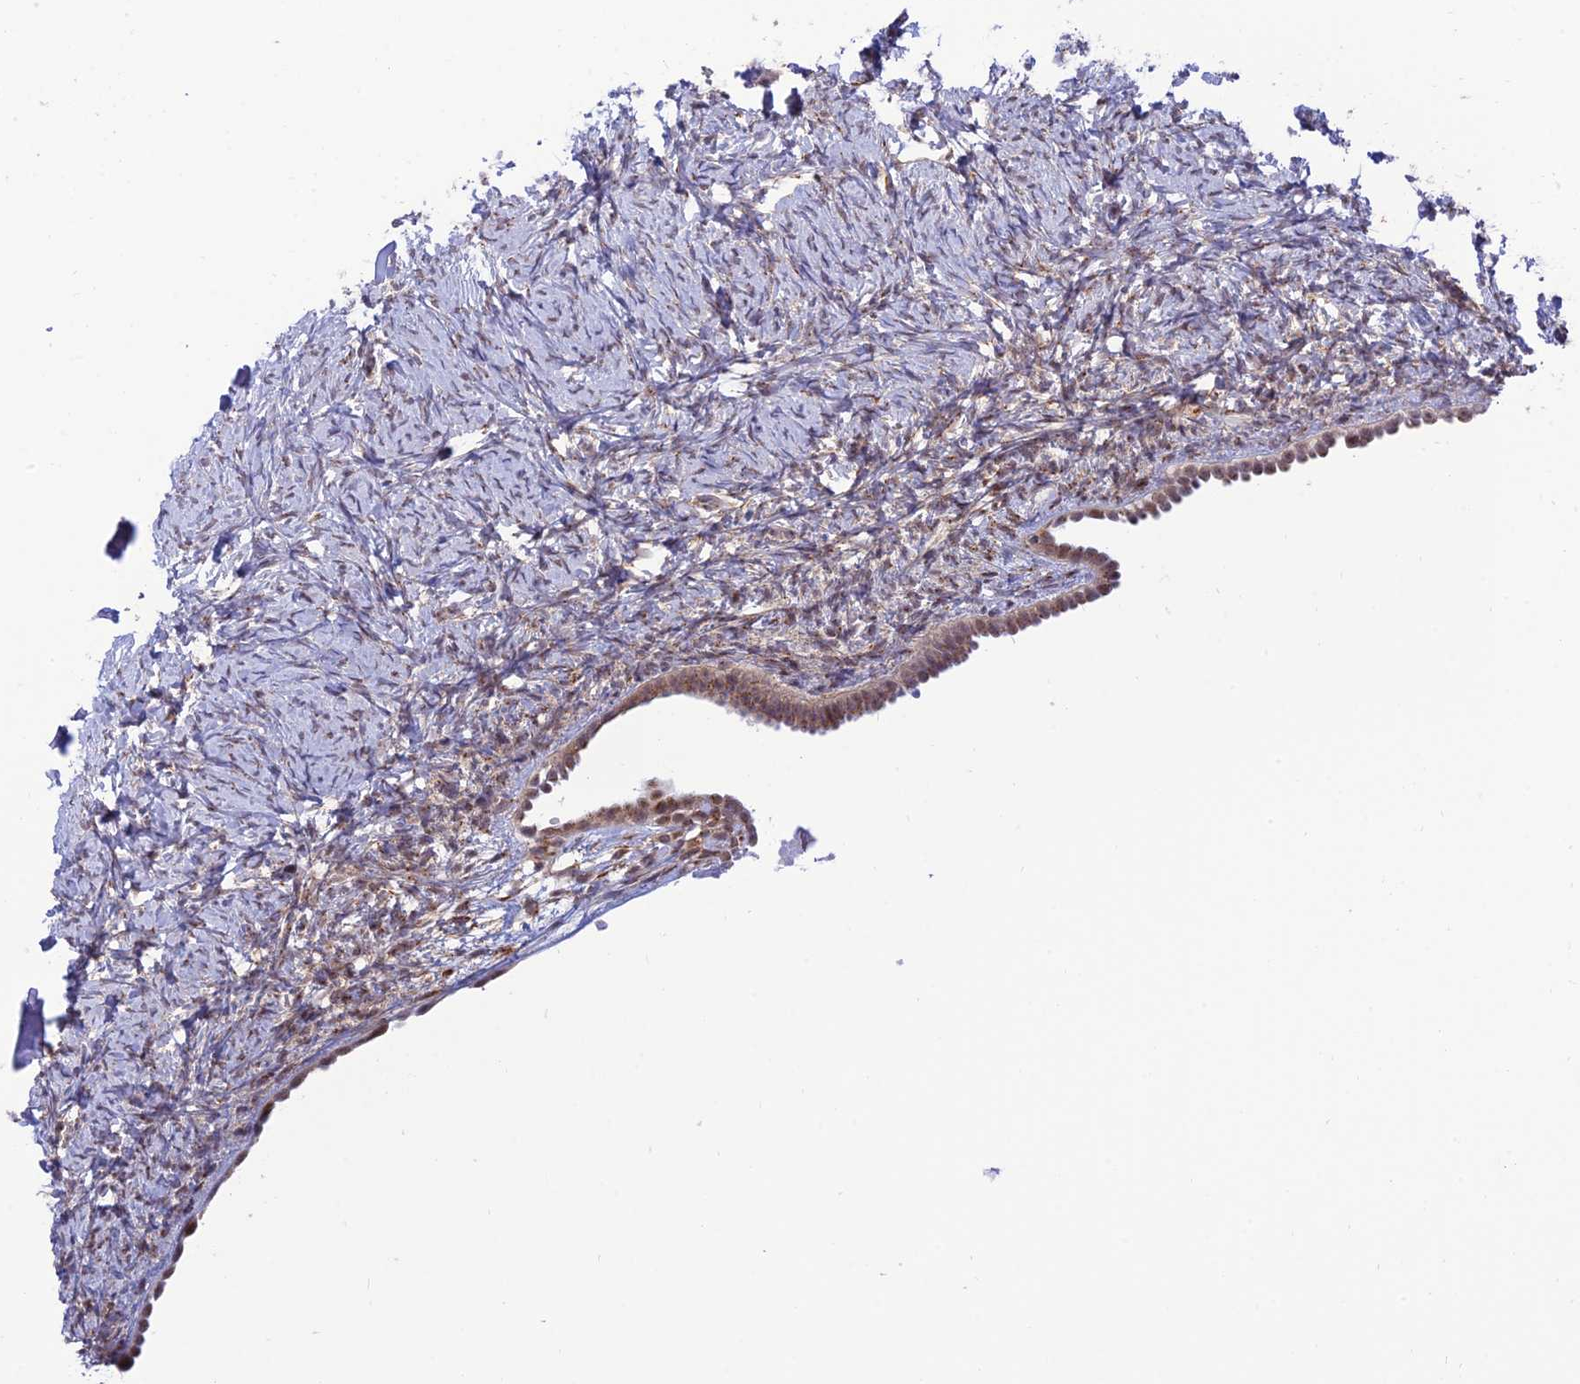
{"staining": {"intensity": "weak", "quantity": "<25%", "location": "cytoplasmic/membranous"}, "tissue": "ovary", "cell_type": "Ovarian stroma cells", "image_type": "normal", "snomed": [{"axis": "morphology", "description": "Normal tissue, NOS"}, {"axis": "topography", "description": "Ovary"}], "caption": "High magnification brightfield microscopy of normal ovary stained with DAB (3,3'-diaminobenzidine) (brown) and counterstained with hematoxylin (blue): ovarian stroma cells show no significant expression. (DAB (3,3'-diaminobenzidine) immunohistochemistry with hematoxylin counter stain).", "gene": "GOLGA3", "patient": {"sex": "female", "age": 33}}